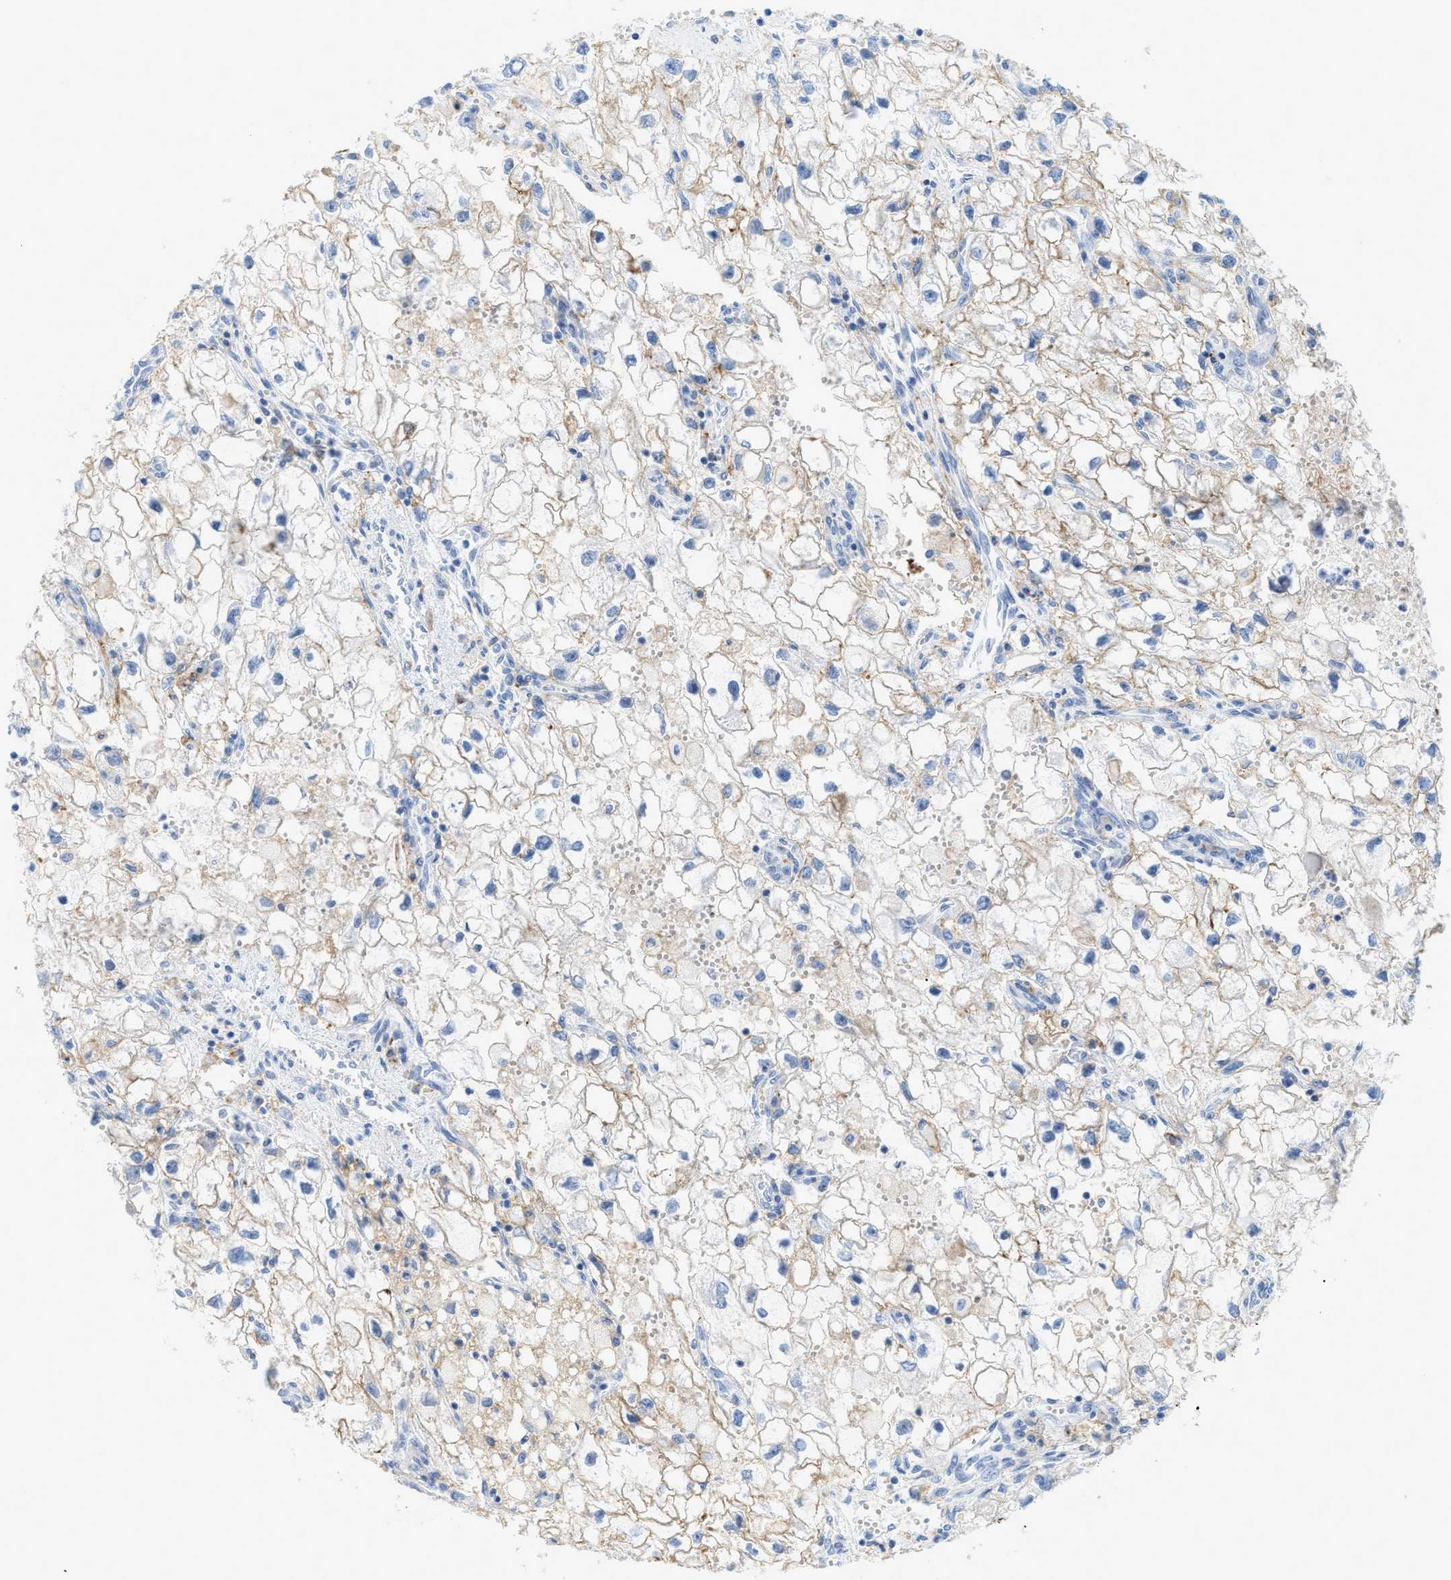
{"staining": {"intensity": "weak", "quantity": ">75%", "location": "cytoplasmic/membranous"}, "tissue": "renal cancer", "cell_type": "Tumor cells", "image_type": "cancer", "snomed": [{"axis": "morphology", "description": "Adenocarcinoma, NOS"}, {"axis": "topography", "description": "Kidney"}], "caption": "Protein analysis of renal adenocarcinoma tissue displays weak cytoplasmic/membranous staining in about >75% of tumor cells.", "gene": "SLC3A2", "patient": {"sex": "female", "age": 70}}